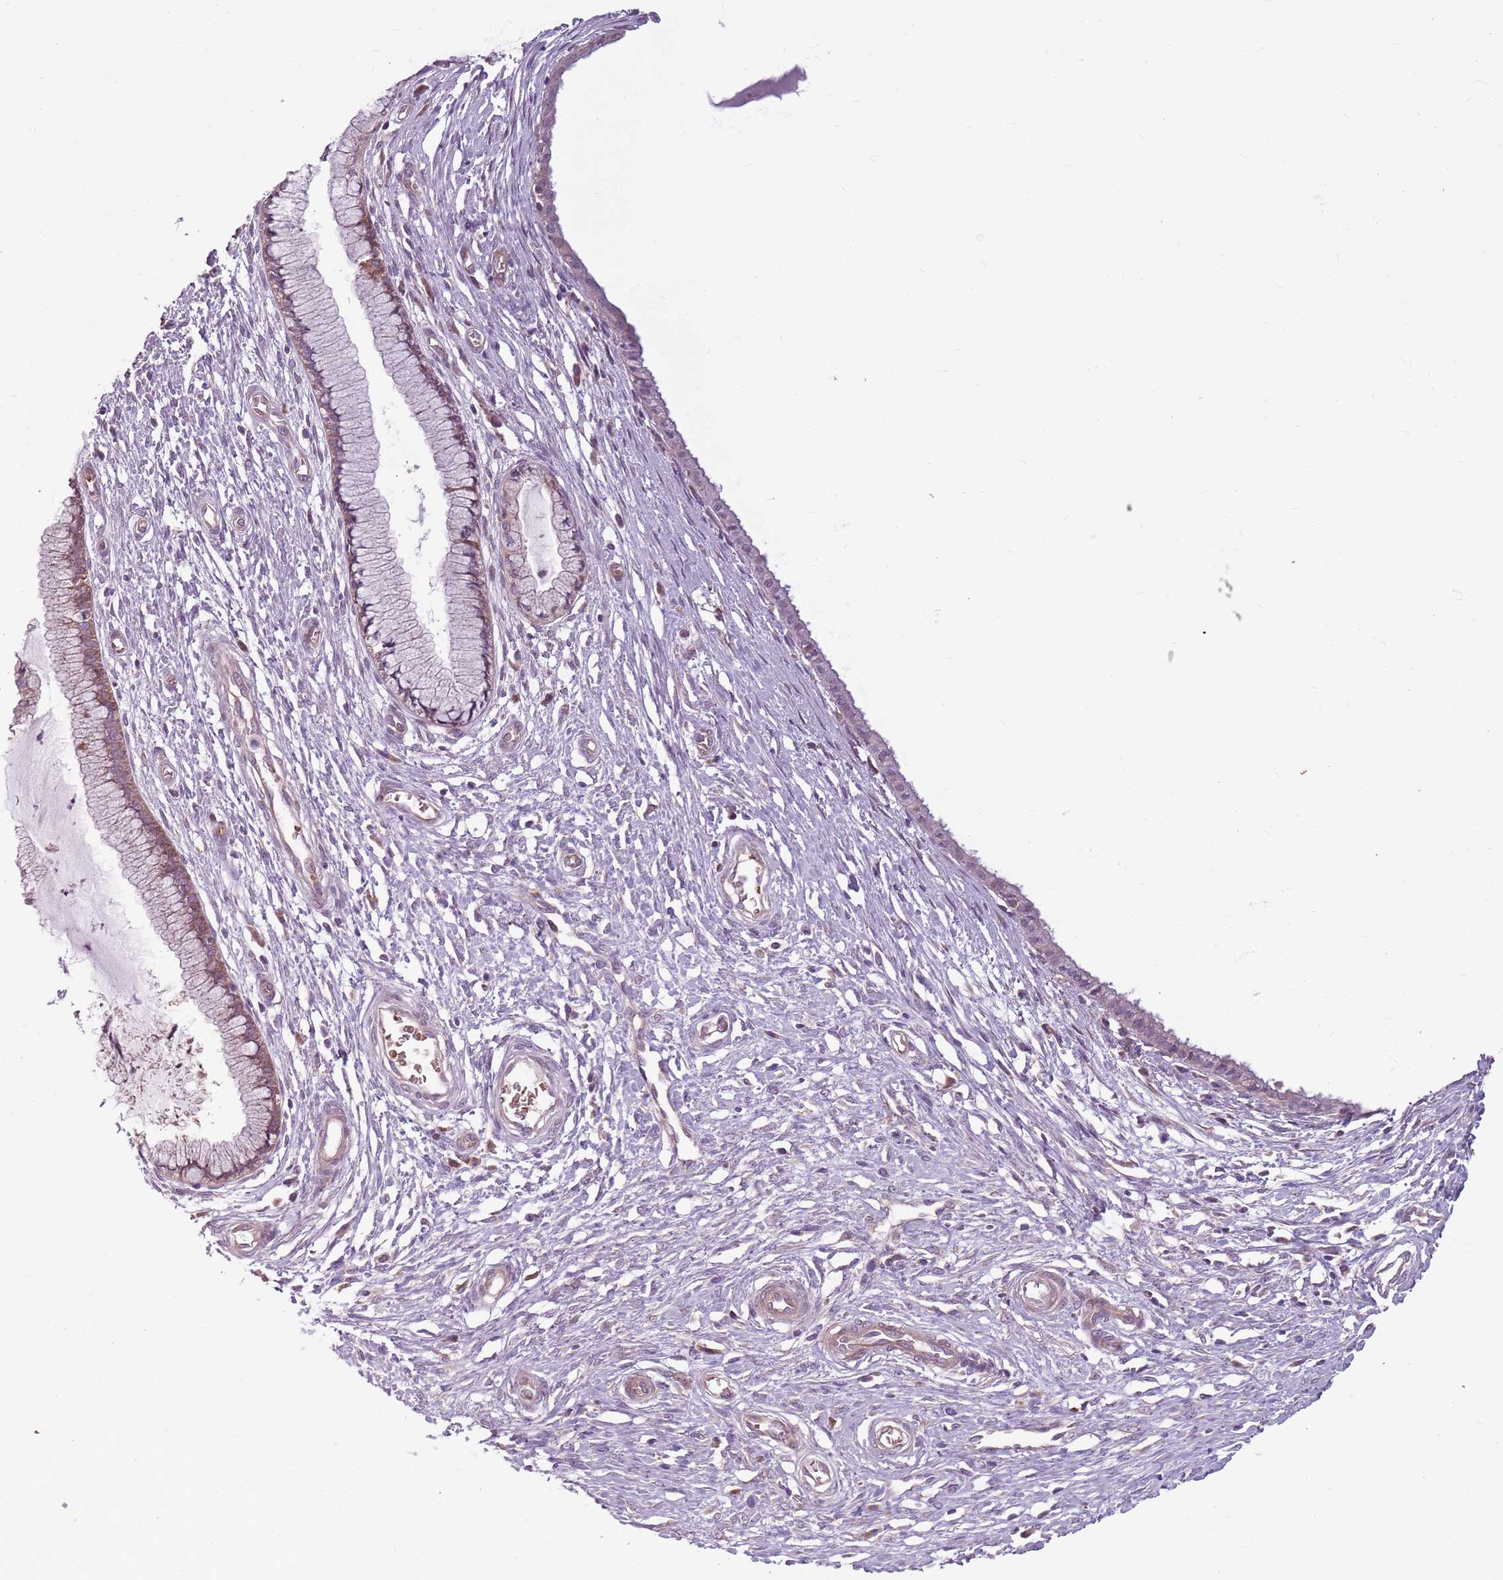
{"staining": {"intensity": "moderate", "quantity": "25%-75%", "location": "cytoplasmic/membranous"}, "tissue": "cervix", "cell_type": "Glandular cells", "image_type": "normal", "snomed": [{"axis": "morphology", "description": "Normal tissue, NOS"}, {"axis": "topography", "description": "Cervix"}], "caption": "Unremarkable cervix demonstrates moderate cytoplasmic/membranous positivity in approximately 25%-75% of glandular cells, visualized by immunohistochemistry.", "gene": "HSPA14", "patient": {"sex": "female", "age": 55}}